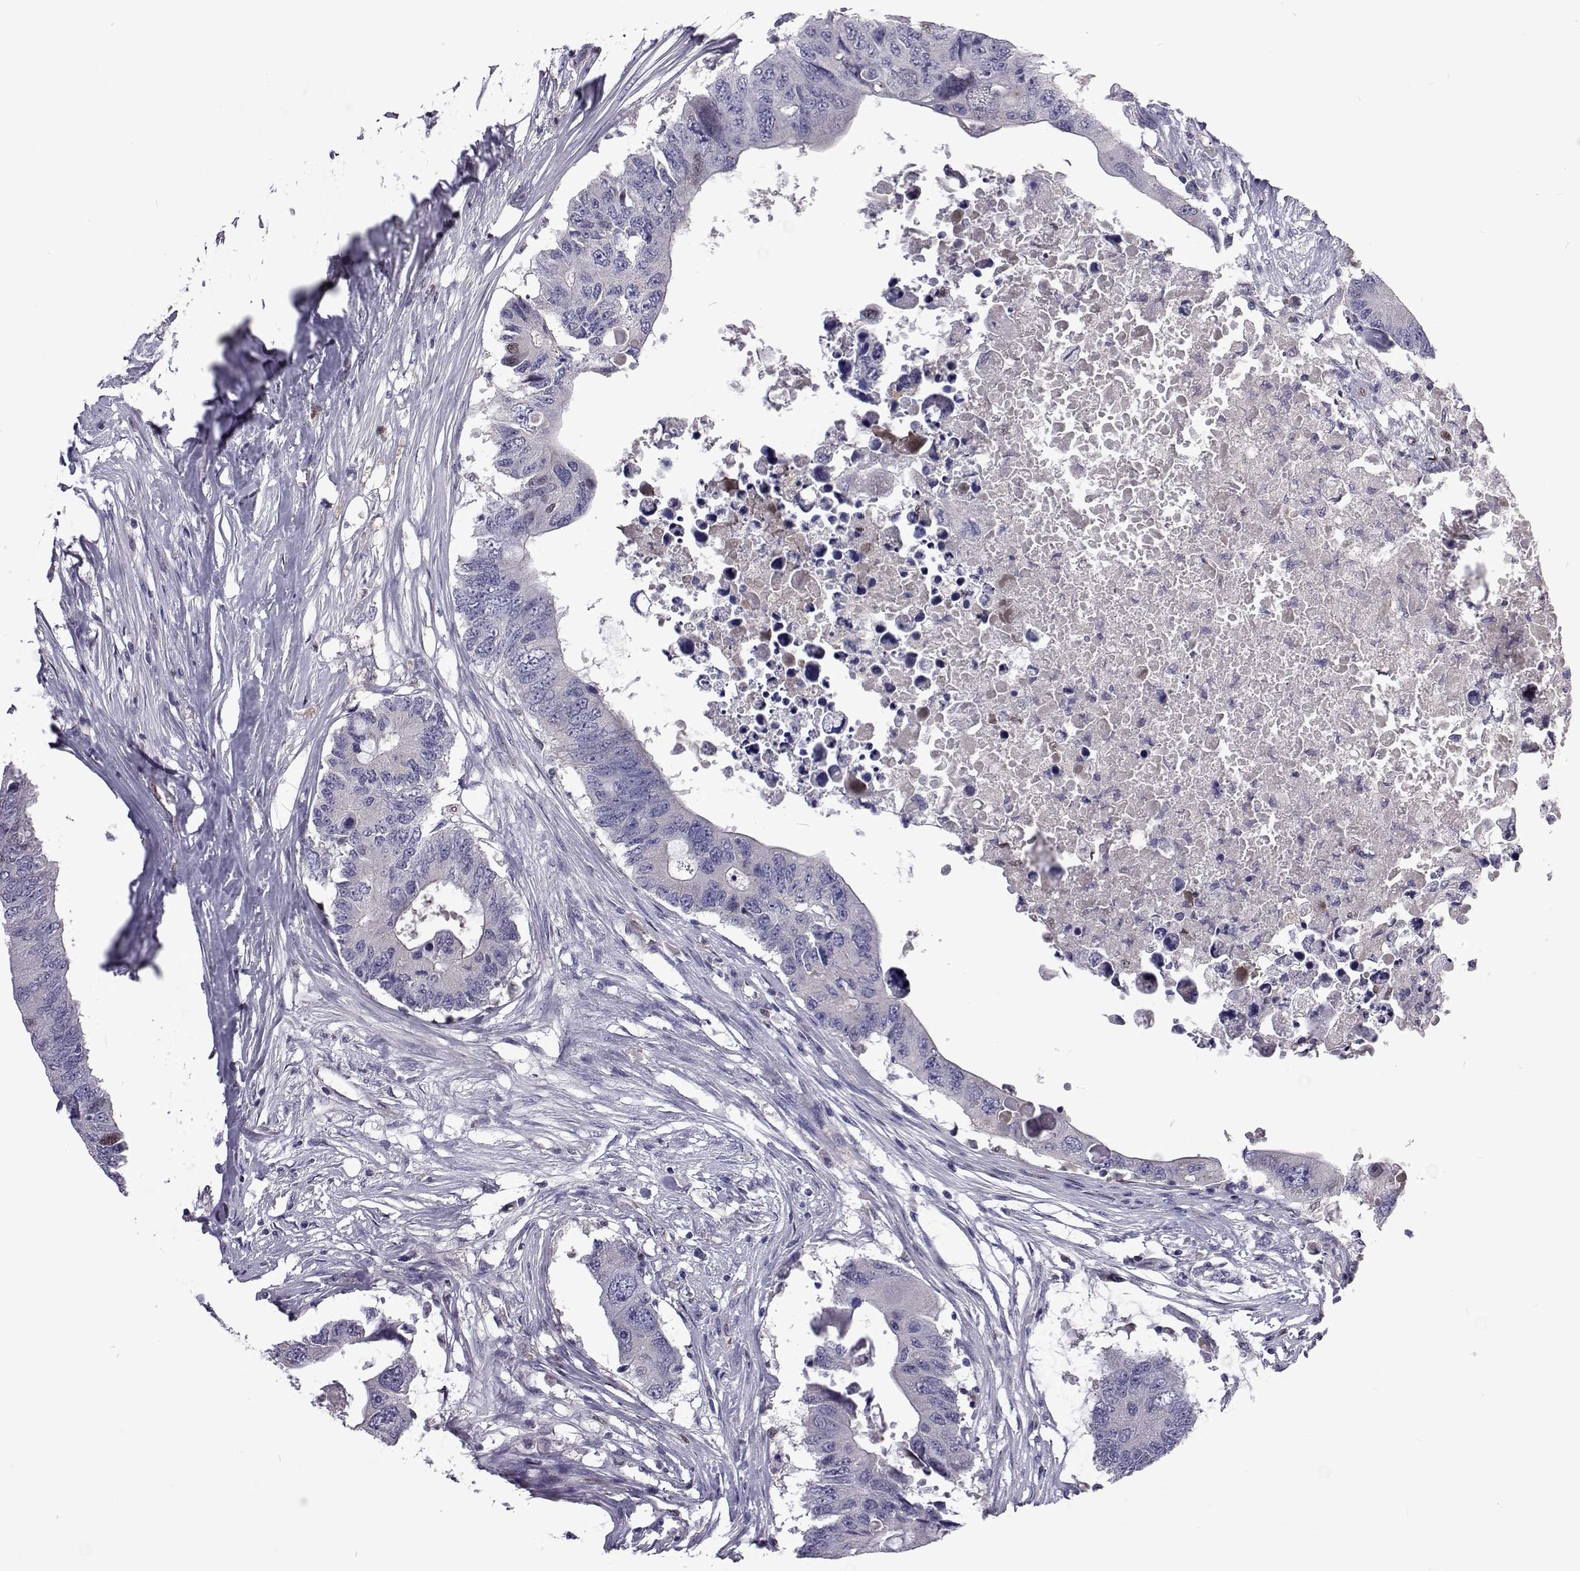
{"staining": {"intensity": "negative", "quantity": "none", "location": "none"}, "tissue": "colorectal cancer", "cell_type": "Tumor cells", "image_type": "cancer", "snomed": [{"axis": "morphology", "description": "Adenocarcinoma, NOS"}, {"axis": "topography", "description": "Colon"}], "caption": "A high-resolution micrograph shows IHC staining of colorectal cancer (adenocarcinoma), which shows no significant expression in tumor cells.", "gene": "TCF15", "patient": {"sex": "male", "age": 71}}